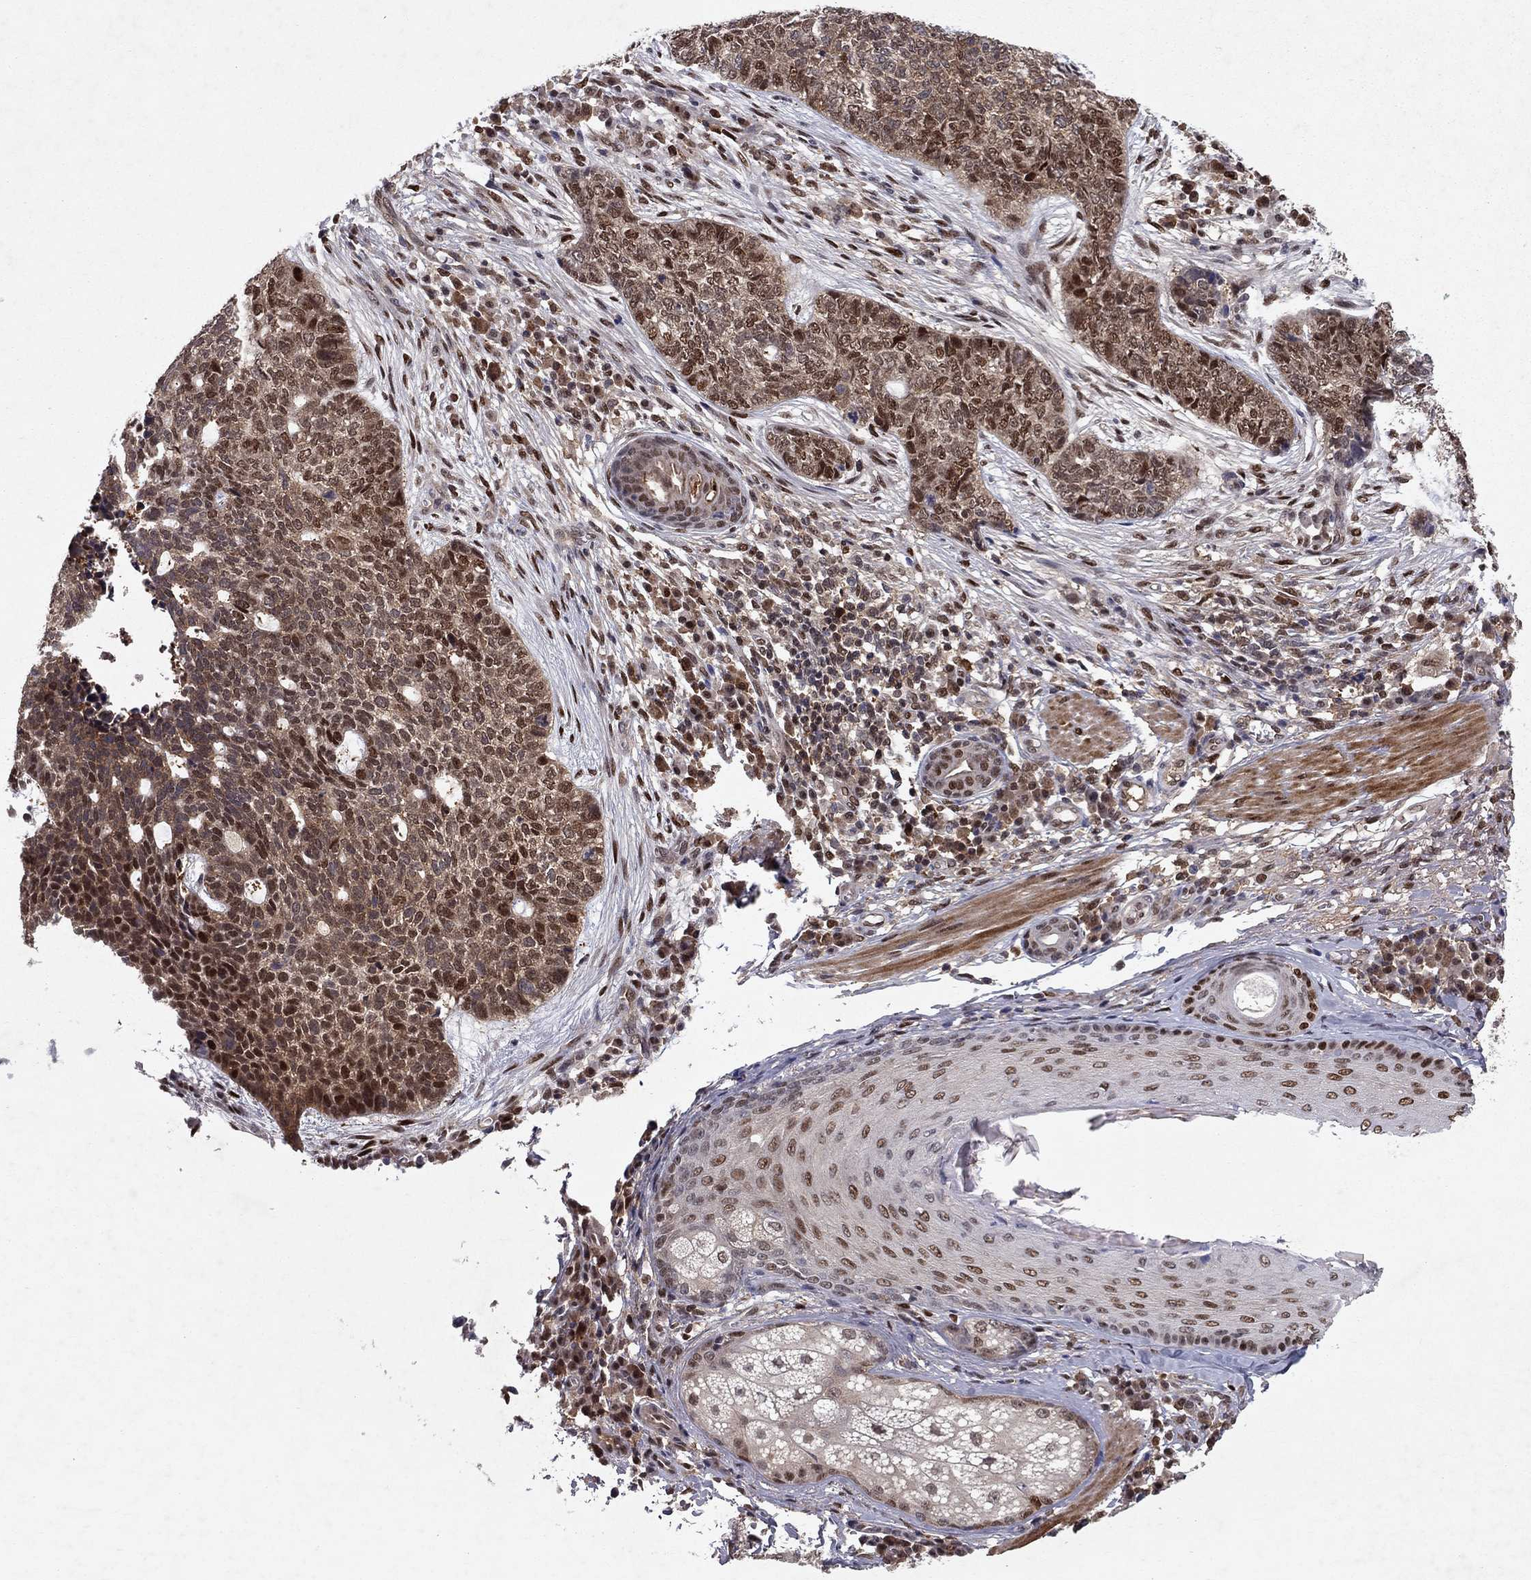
{"staining": {"intensity": "moderate", "quantity": ">75%", "location": "nuclear"}, "tissue": "skin cancer", "cell_type": "Tumor cells", "image_type": "cancer", "snomed": [{"axis": "morphology", "description": "Basal cell carcinoma"}, {"axis": "topography", "description": "Skin"}], "caption": "Protein staining exhibits moderate nuclear positivity in approximately >75% of tumor cells in skin basal cell carcinoma.", "gene": "CRTC1", "patient": {"sex": "female", "age": 69}}